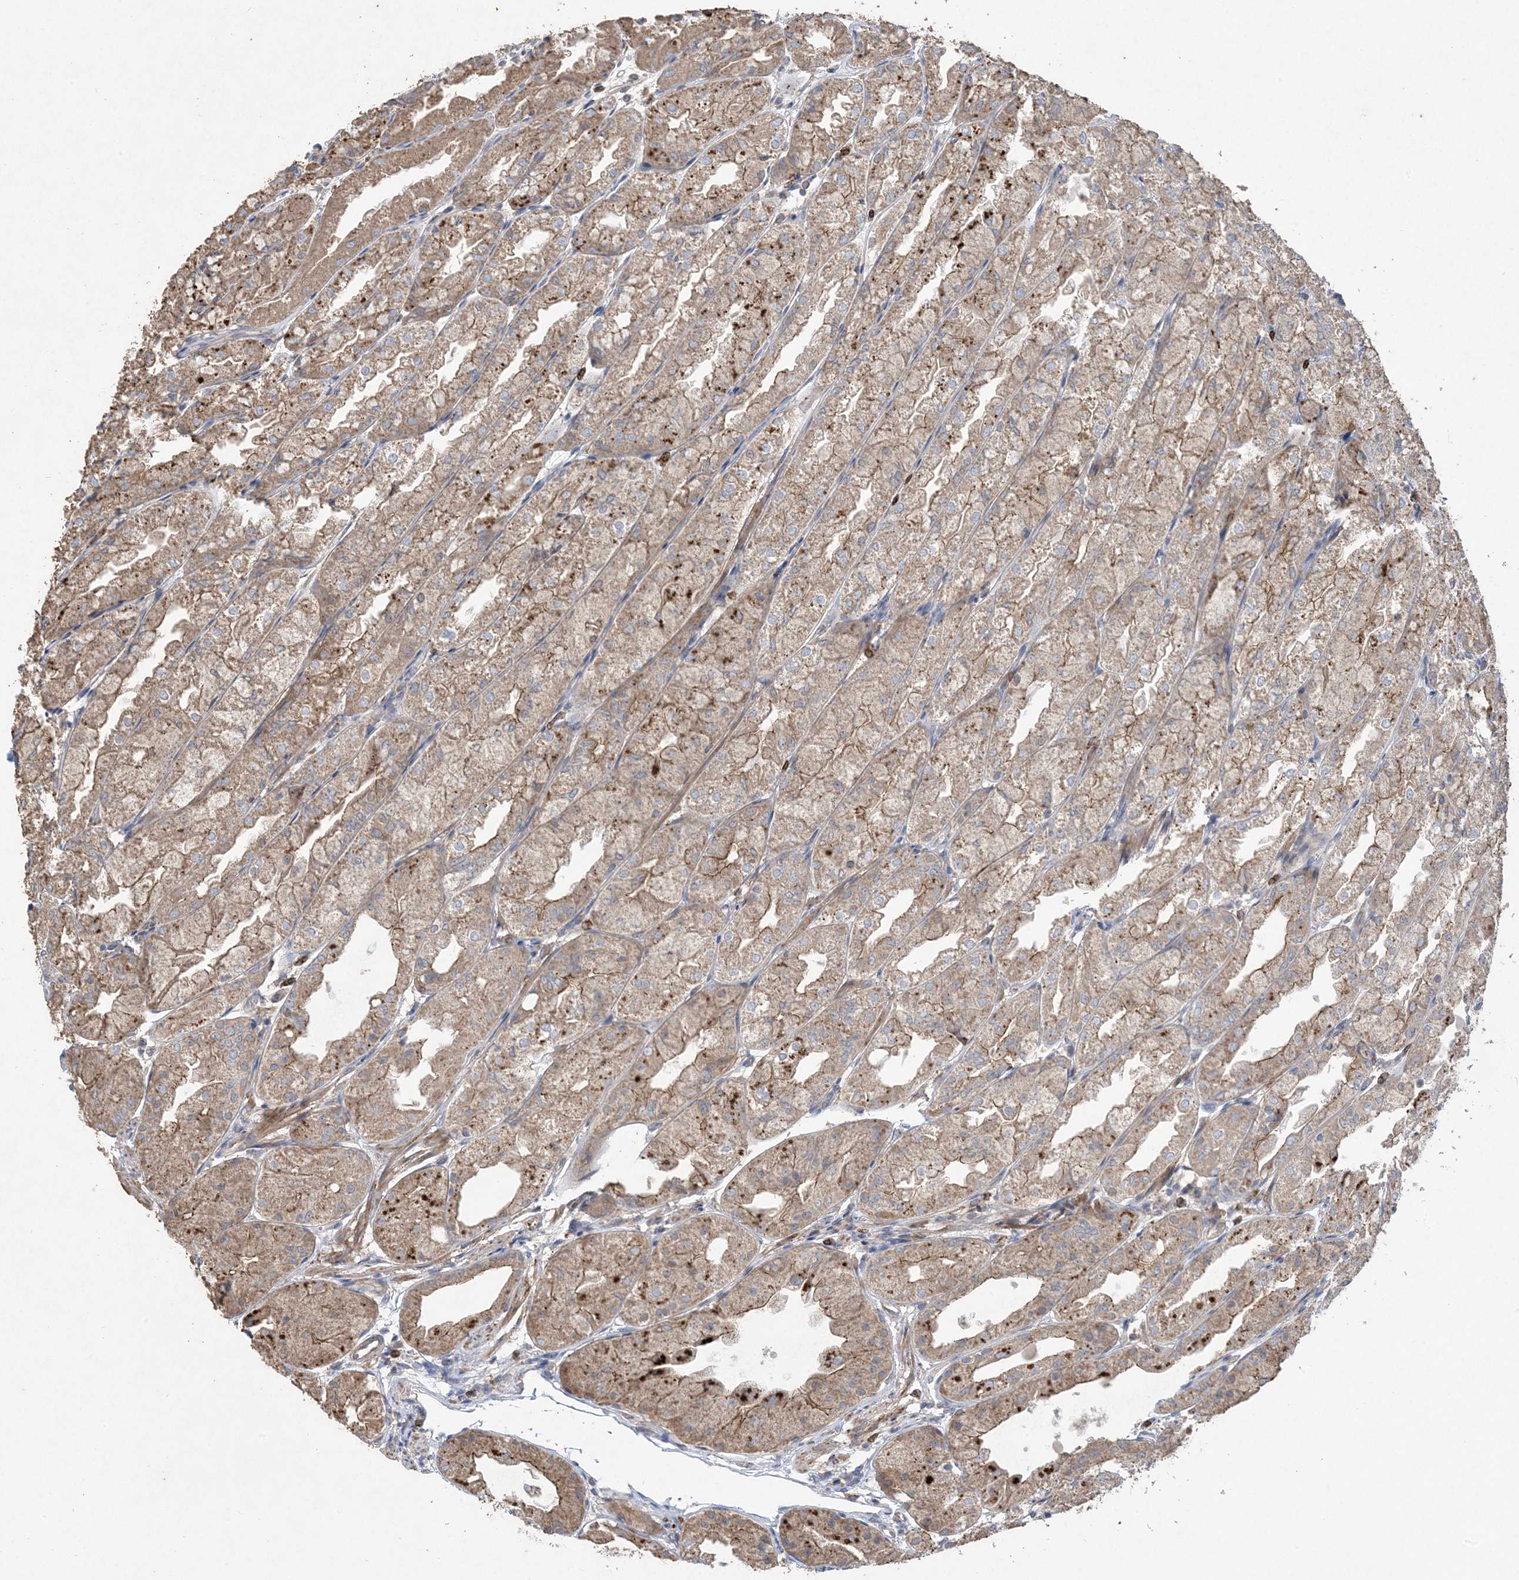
{"staining": {"intensity": "moderate", "quantity": ">75%", "location": "cytoplasmic/membranous"}, "tissue": "stomach", "cell_type": "Glandular cells", "image_type": "normal", "snomed": [{"axis": "morphology", "description": "Normal tissue, NOS"}, {"axis": "topography", "description": "Stomach, upper"}], "caption": "Immunohistochemistry micrograph of normal human stomach stained for a protein (brown), which demonstrates medium levels of moderate cytoplasmic/membranous positivity in approximately >75% of glandular cells.", "gene": "MASP2", "patient": {"sex": "male", "age": 47}}